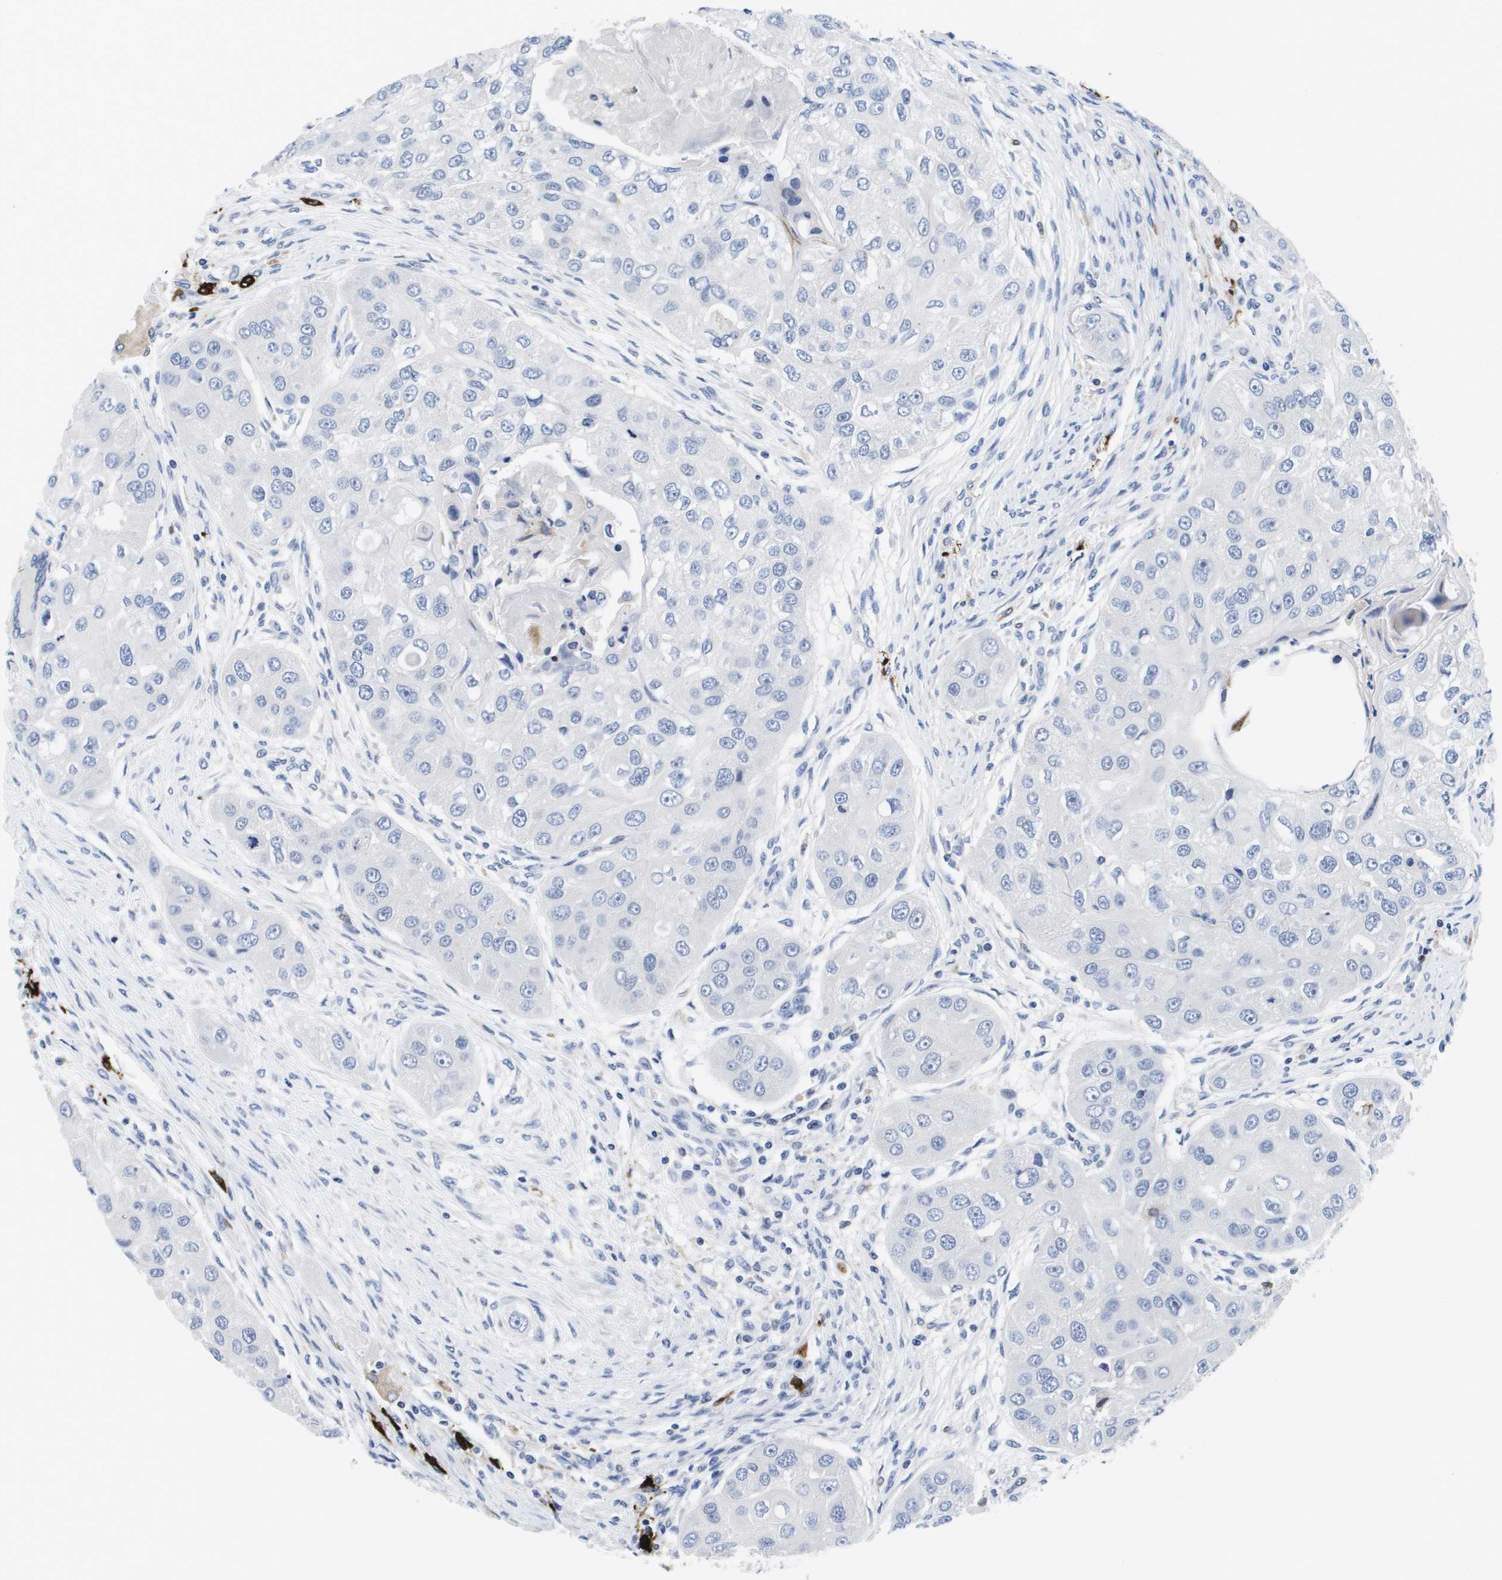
{"staining": {"intensity": "negative", "quantity": "none", "location": "none"}, "tissue": "head and neck cancer", "cell_type": "Tumor cells", "image_type": "cancer", "snomed": [{"axis": "morphology", "description": "Normal tissue, NOS"}, {"axis": "morphology", "description": "Squamous cell carcinoma, NOS"}, {"axis": "topography", "description": "Skeletal muscle"}, {"axis": "topography", "description": "Head-Neck"}], "caption": "A high-resolution micrograph shows immunohistochemistry (IHC) staining of head and neck cancer (squamous cell carcinoma), which displays no significant positivity in tumor cells.", "gene": "HMOX1", "patient": {"sex": "male", "age": 51}}